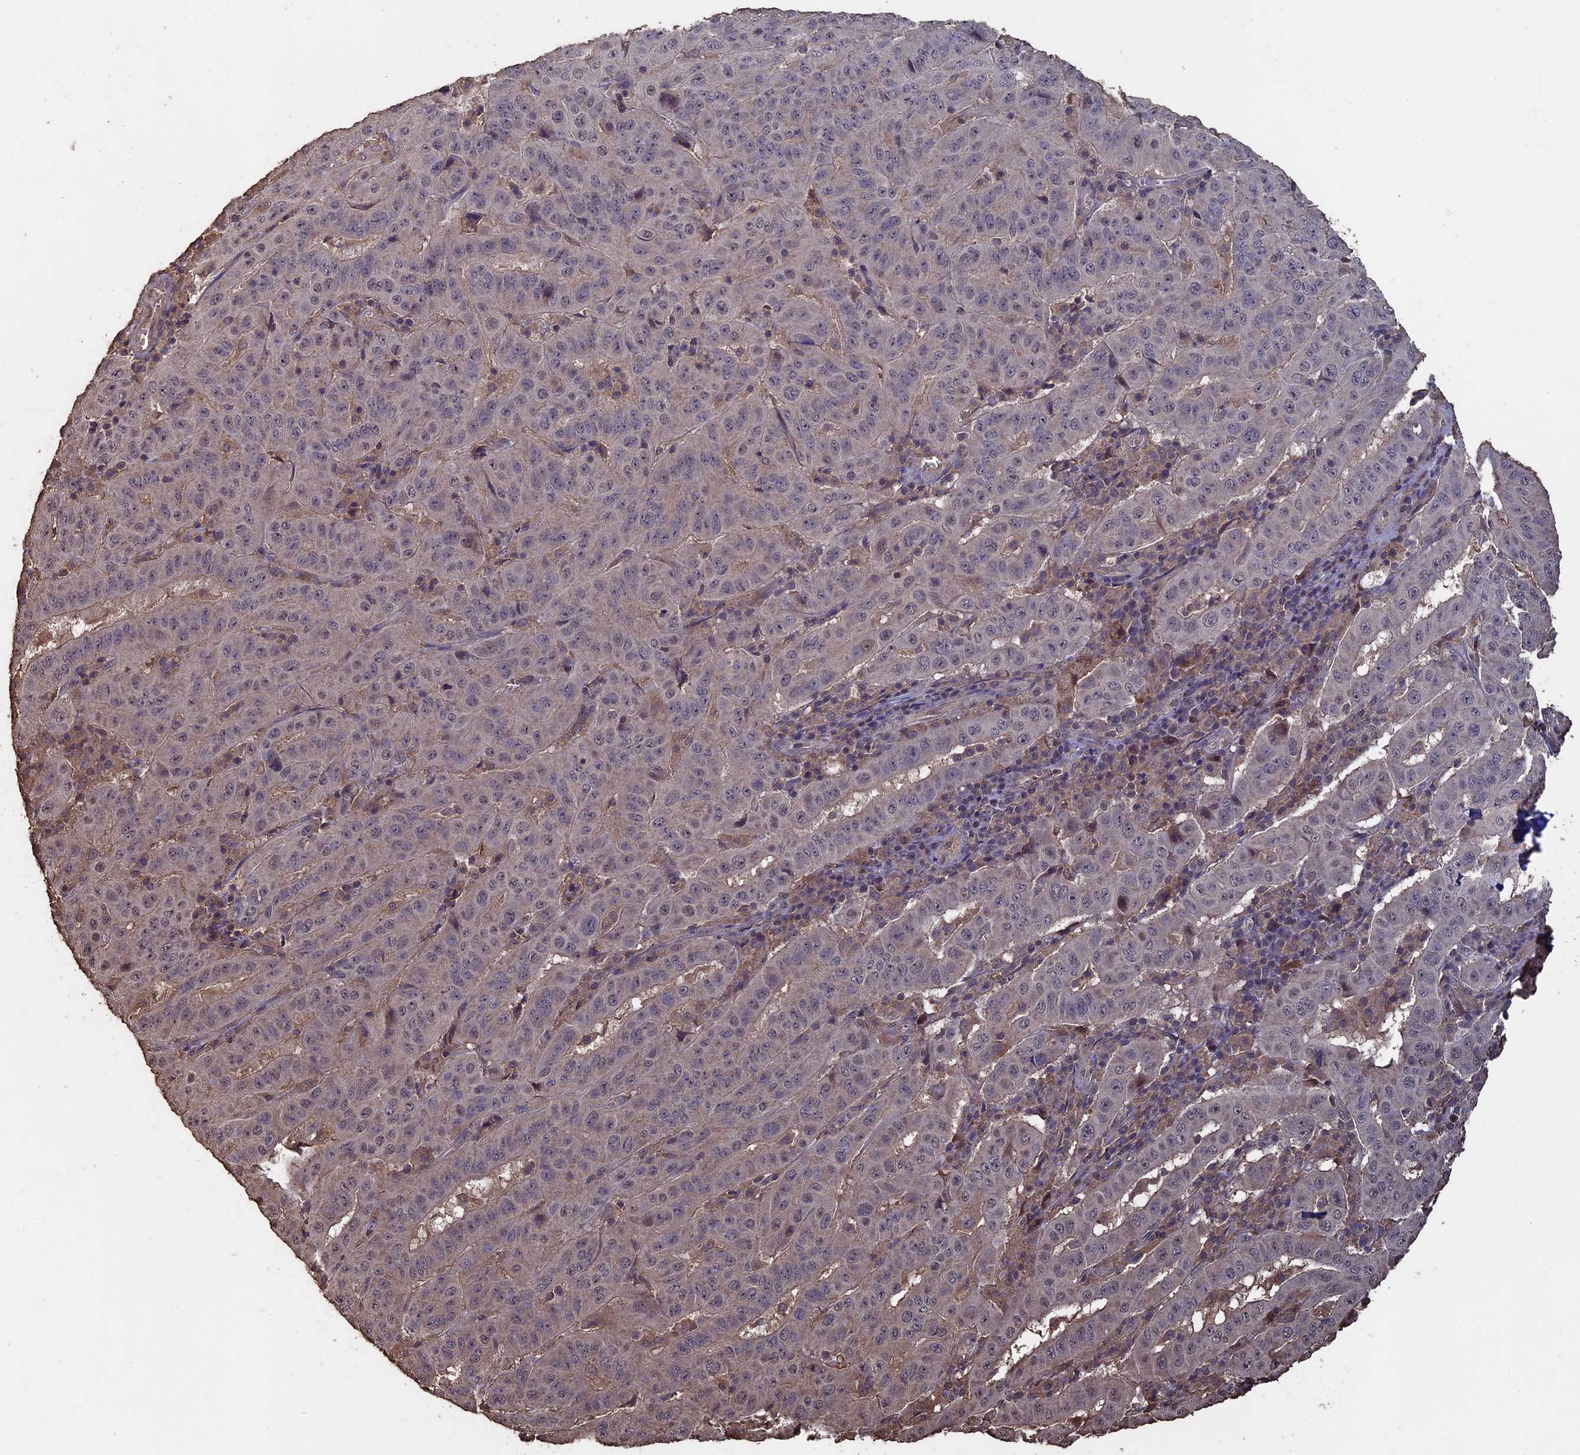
{"staining": {"intensity": "negative", "quantity": "none", "location": "none"}, "tissue": "pancreatic cancer", "cell_type": "Tumor cells", "image_type": "cancer", "snomed": [{"axis": "morphology", "description": "Adenocarcinoma, NOS"}, {"axis": "topography", "description": "Pancreas"}], "caption": "Human adenocarcinoma (pancreatic) stained for a protein using immunohistochemistry (IHC) demonstrates no staining in tumor cells.", "gene": "HUNK", "patient": {"sex": "male", "age": 63}}